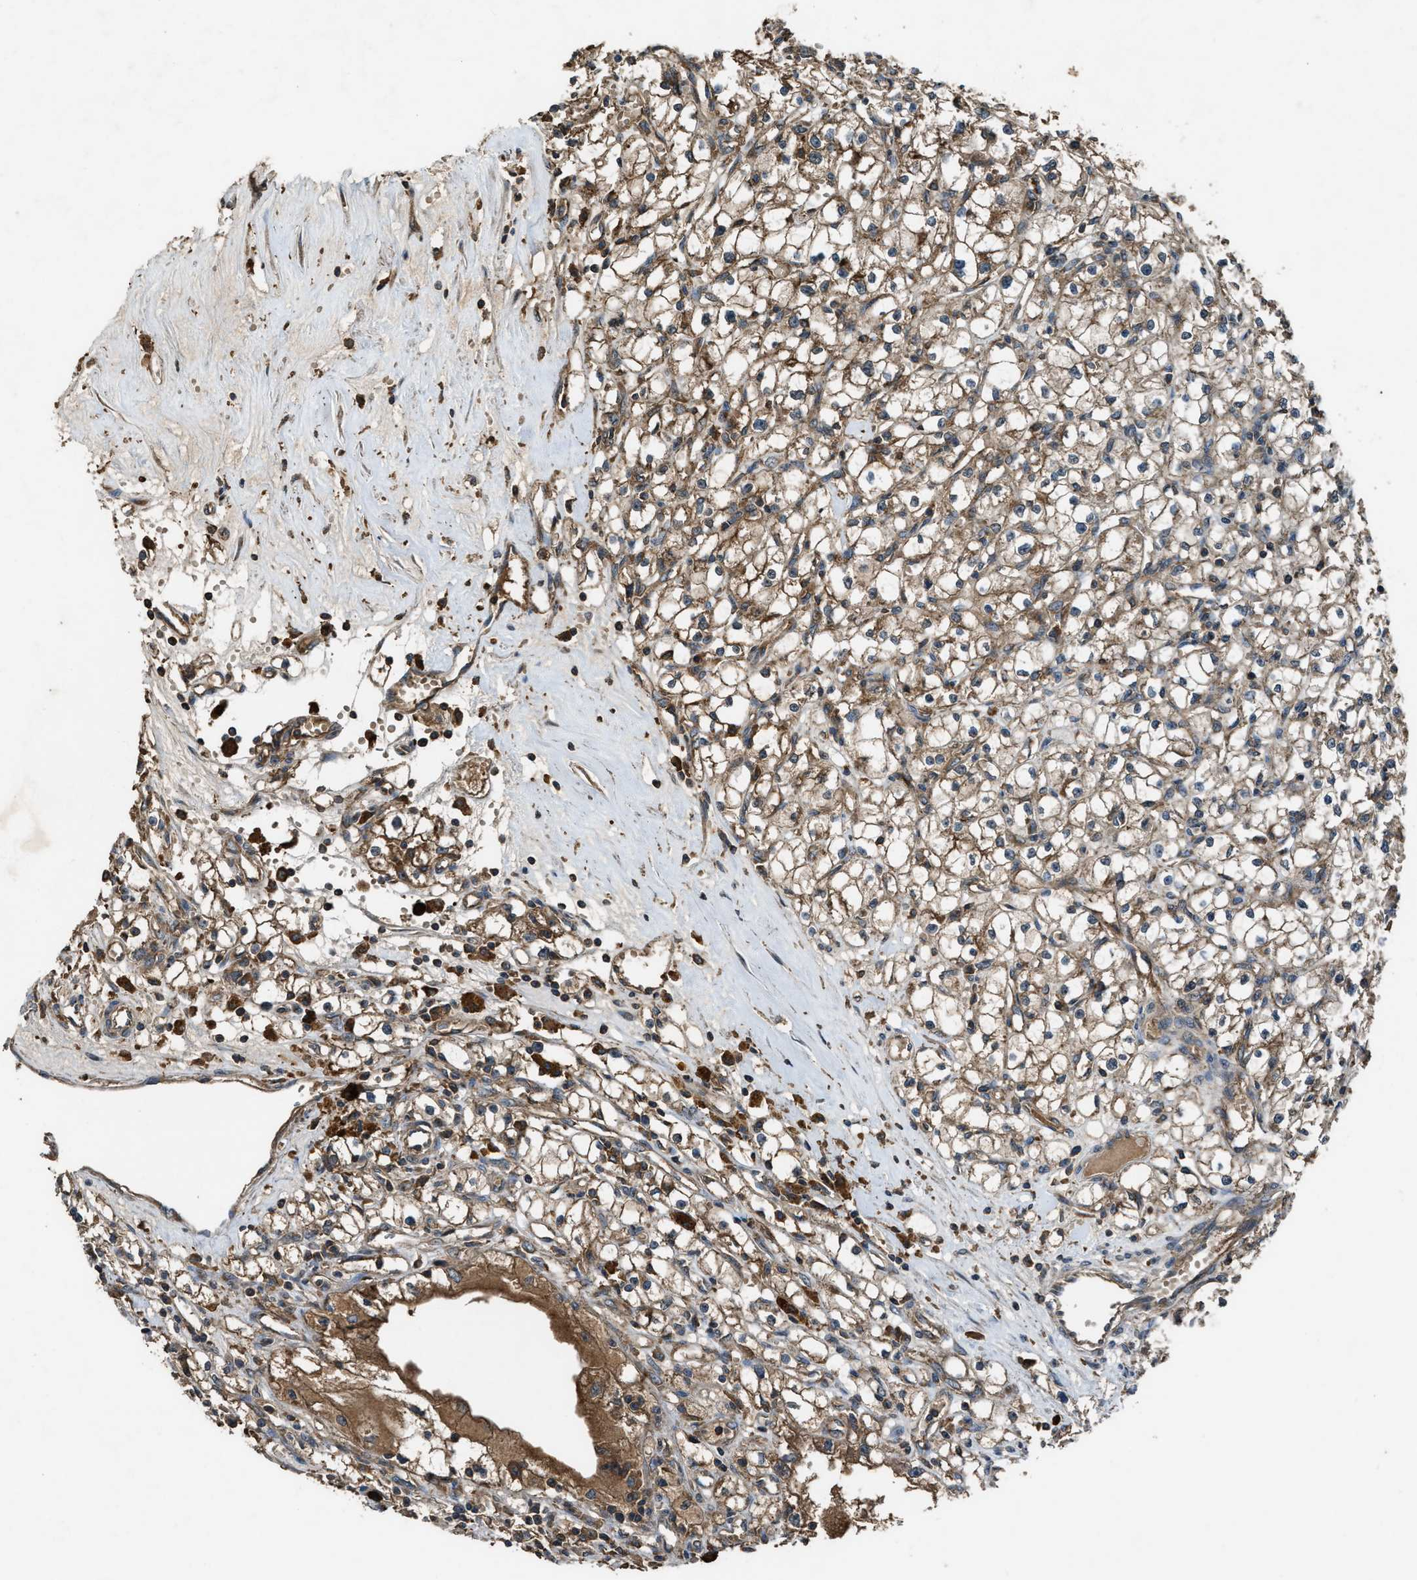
{"staining": {"intensity": "moderate", "quantity": "25%-75%", "location": "cytoplasmic/membranous"}, "tissue": "renal cancer", "cell_type": "Tumor cells", "image_type": "cancer", "snomed": [{"axis": "morphology", "description": "Adenocarcinoma, NOS"}, {"axis": "topography", "description": "Kidney"}], "caption": "IHC of renal cancer reveals medium levels of moderate cytoplasmic/membranous staining in about 25%-75% of tumor cells.", "gene": "MAP3K8", "patient": {"sex": "male", "age": 56}}